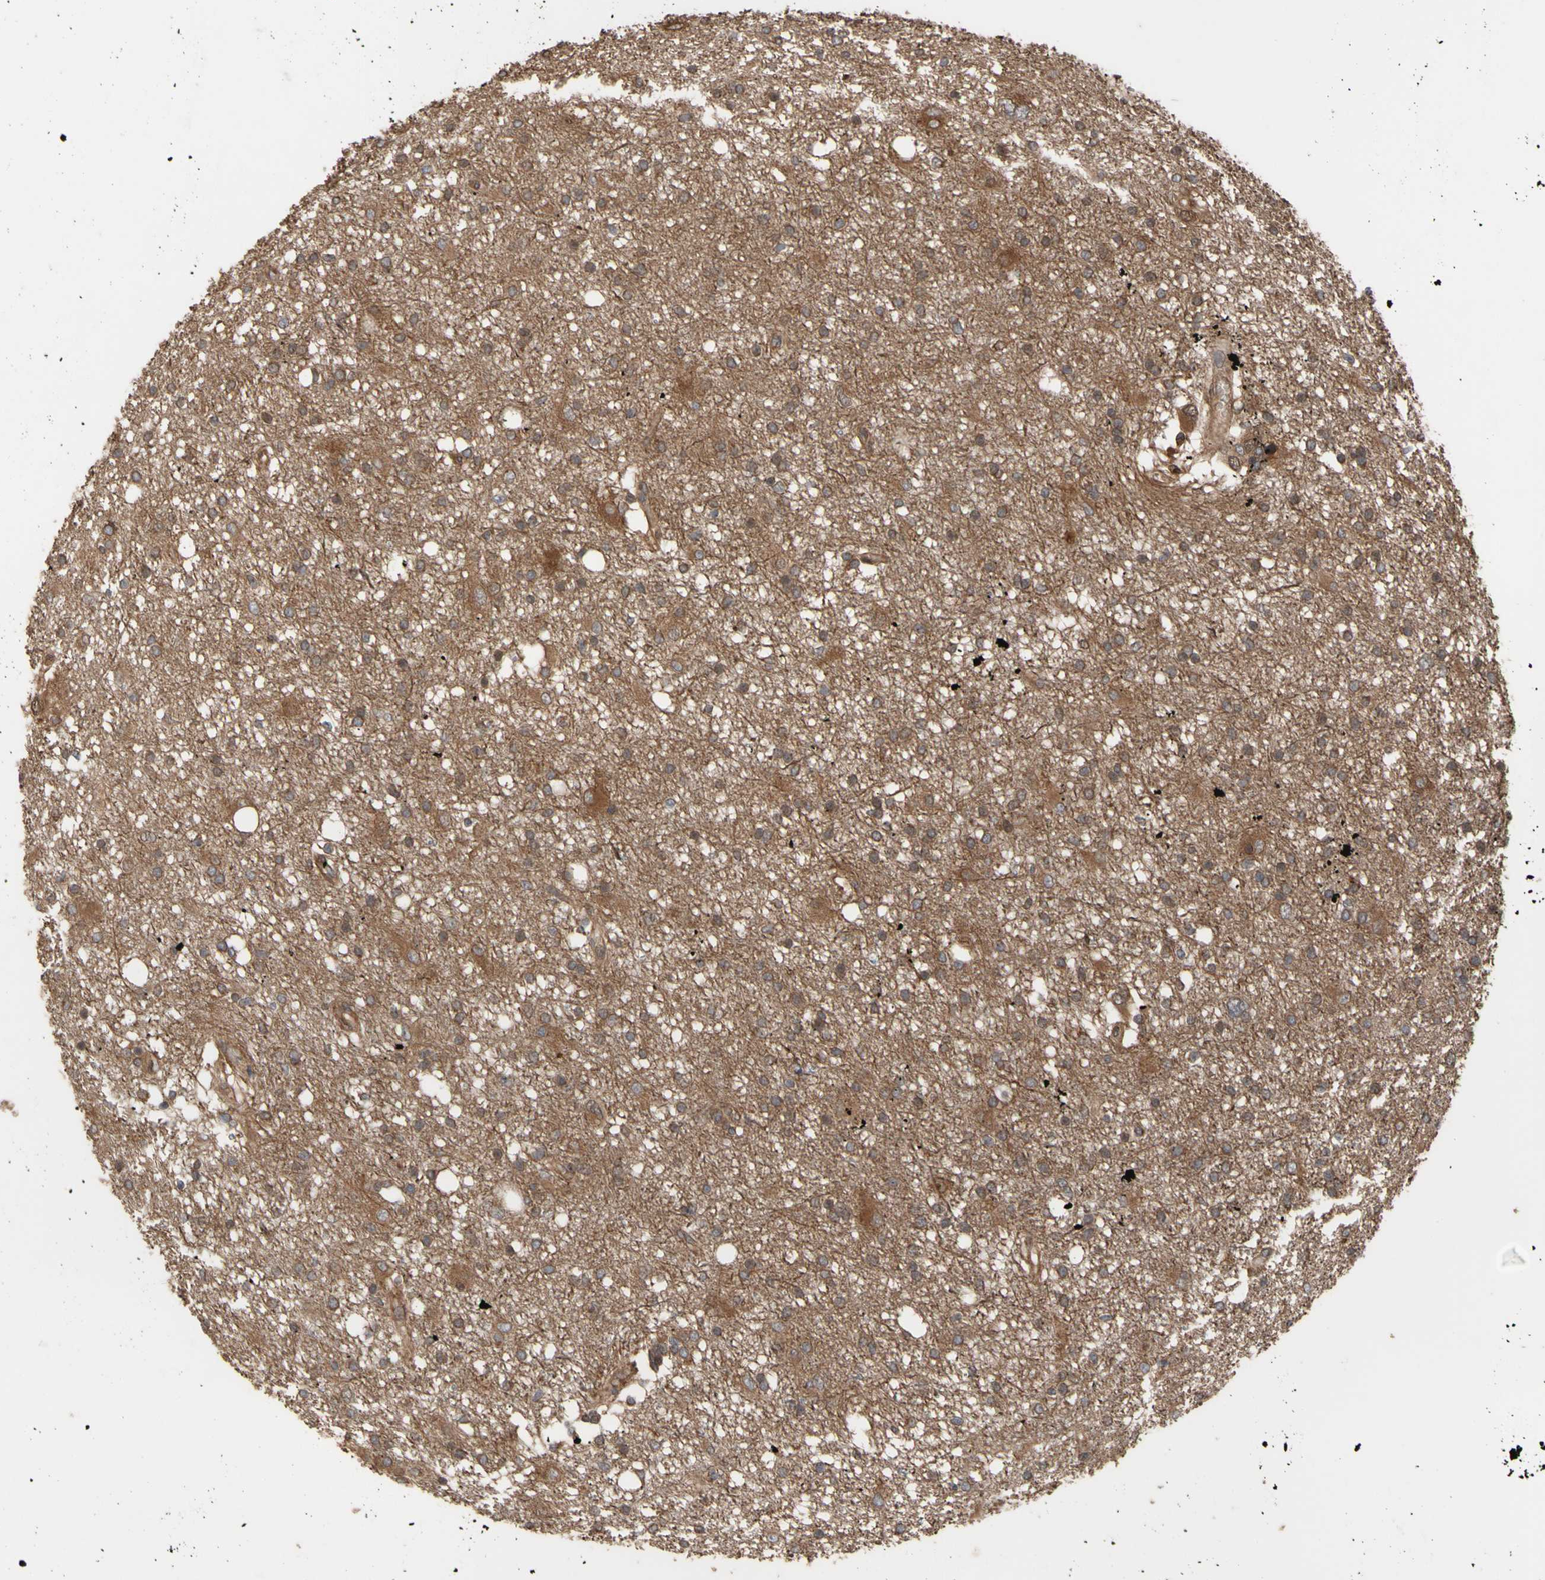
{"staining": {"intensity": "moderate", "quantity": "25%-75%", "location": "cytoplasmic/membranous"}, "tissue": "glioma", "cell_type": "Tumor cells", "image_type": "cancer", "snomed": [{"axis": "morphology", "description": "Glioma, malignant, High grade"}, {"axis": "topography", "description": "Brain"}], "caption": "Immunohistochemistry (IHC) of malignant glioma (high-grade) displays medium levels of moderate cytoplasmic/membranous expression in approximately 25%-75% of tumor cells.", "gene": "NECTIN3", "patient": {"sex": "female", "age": 59}}